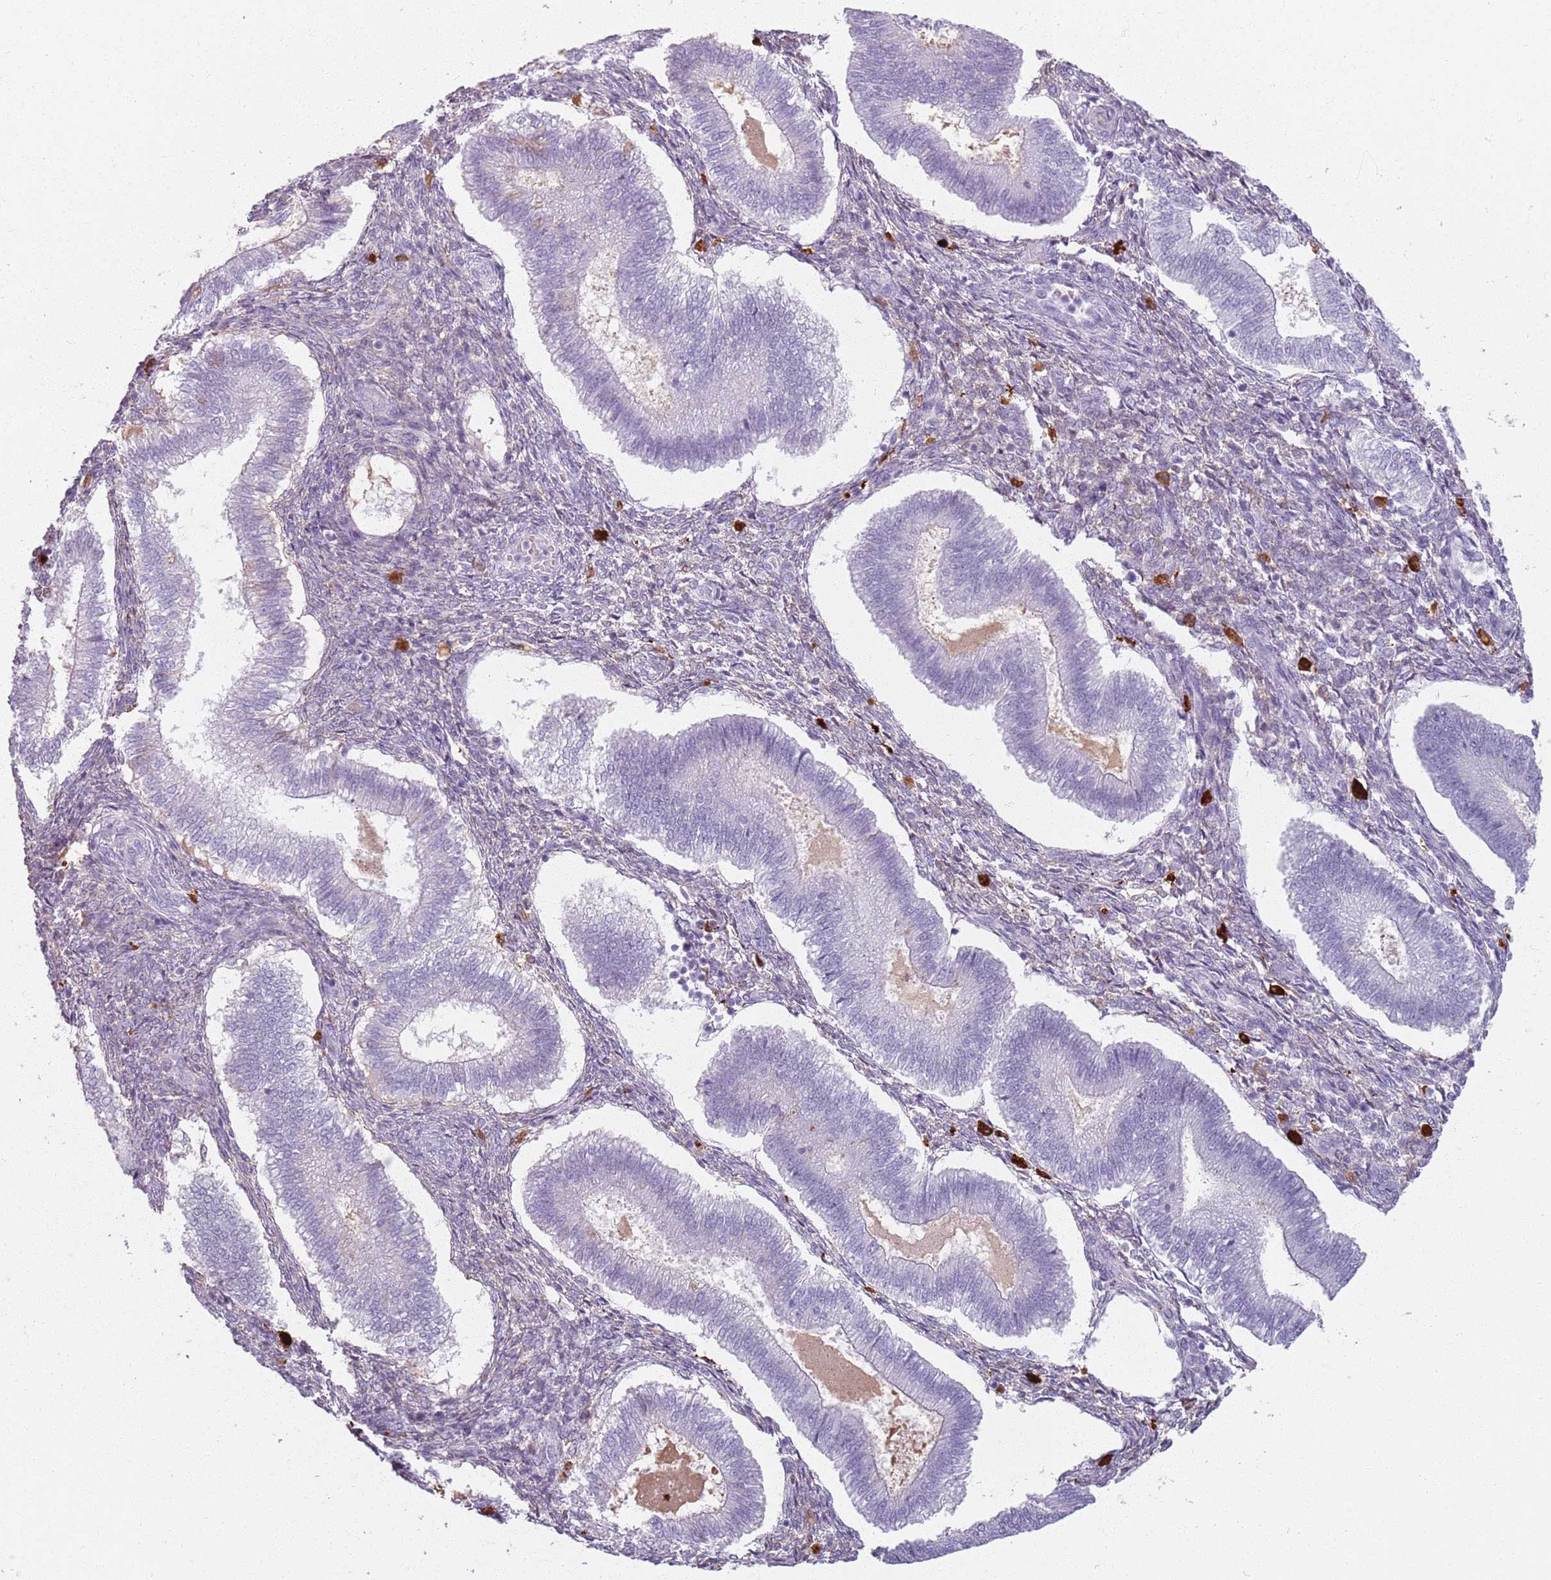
{"staining": {"intensity": "negative", "quantity": "none", "location": "none"}, "tissue": "endometrium", "cell_type": "Cells in endometrial stroma", "image_type": "normal", "snomed": [{"axis": "morphology", "description": "Normal tissue, NOS"}, {"axis": "topography", "description": "Endometrium"}], "caption": "Photomicrograph shows no protein positivity in cells in endometrial stroma of unremarkable endometrium.", "gene": "GDPGP1", "patient": {"sex": "female", "age": 25}}